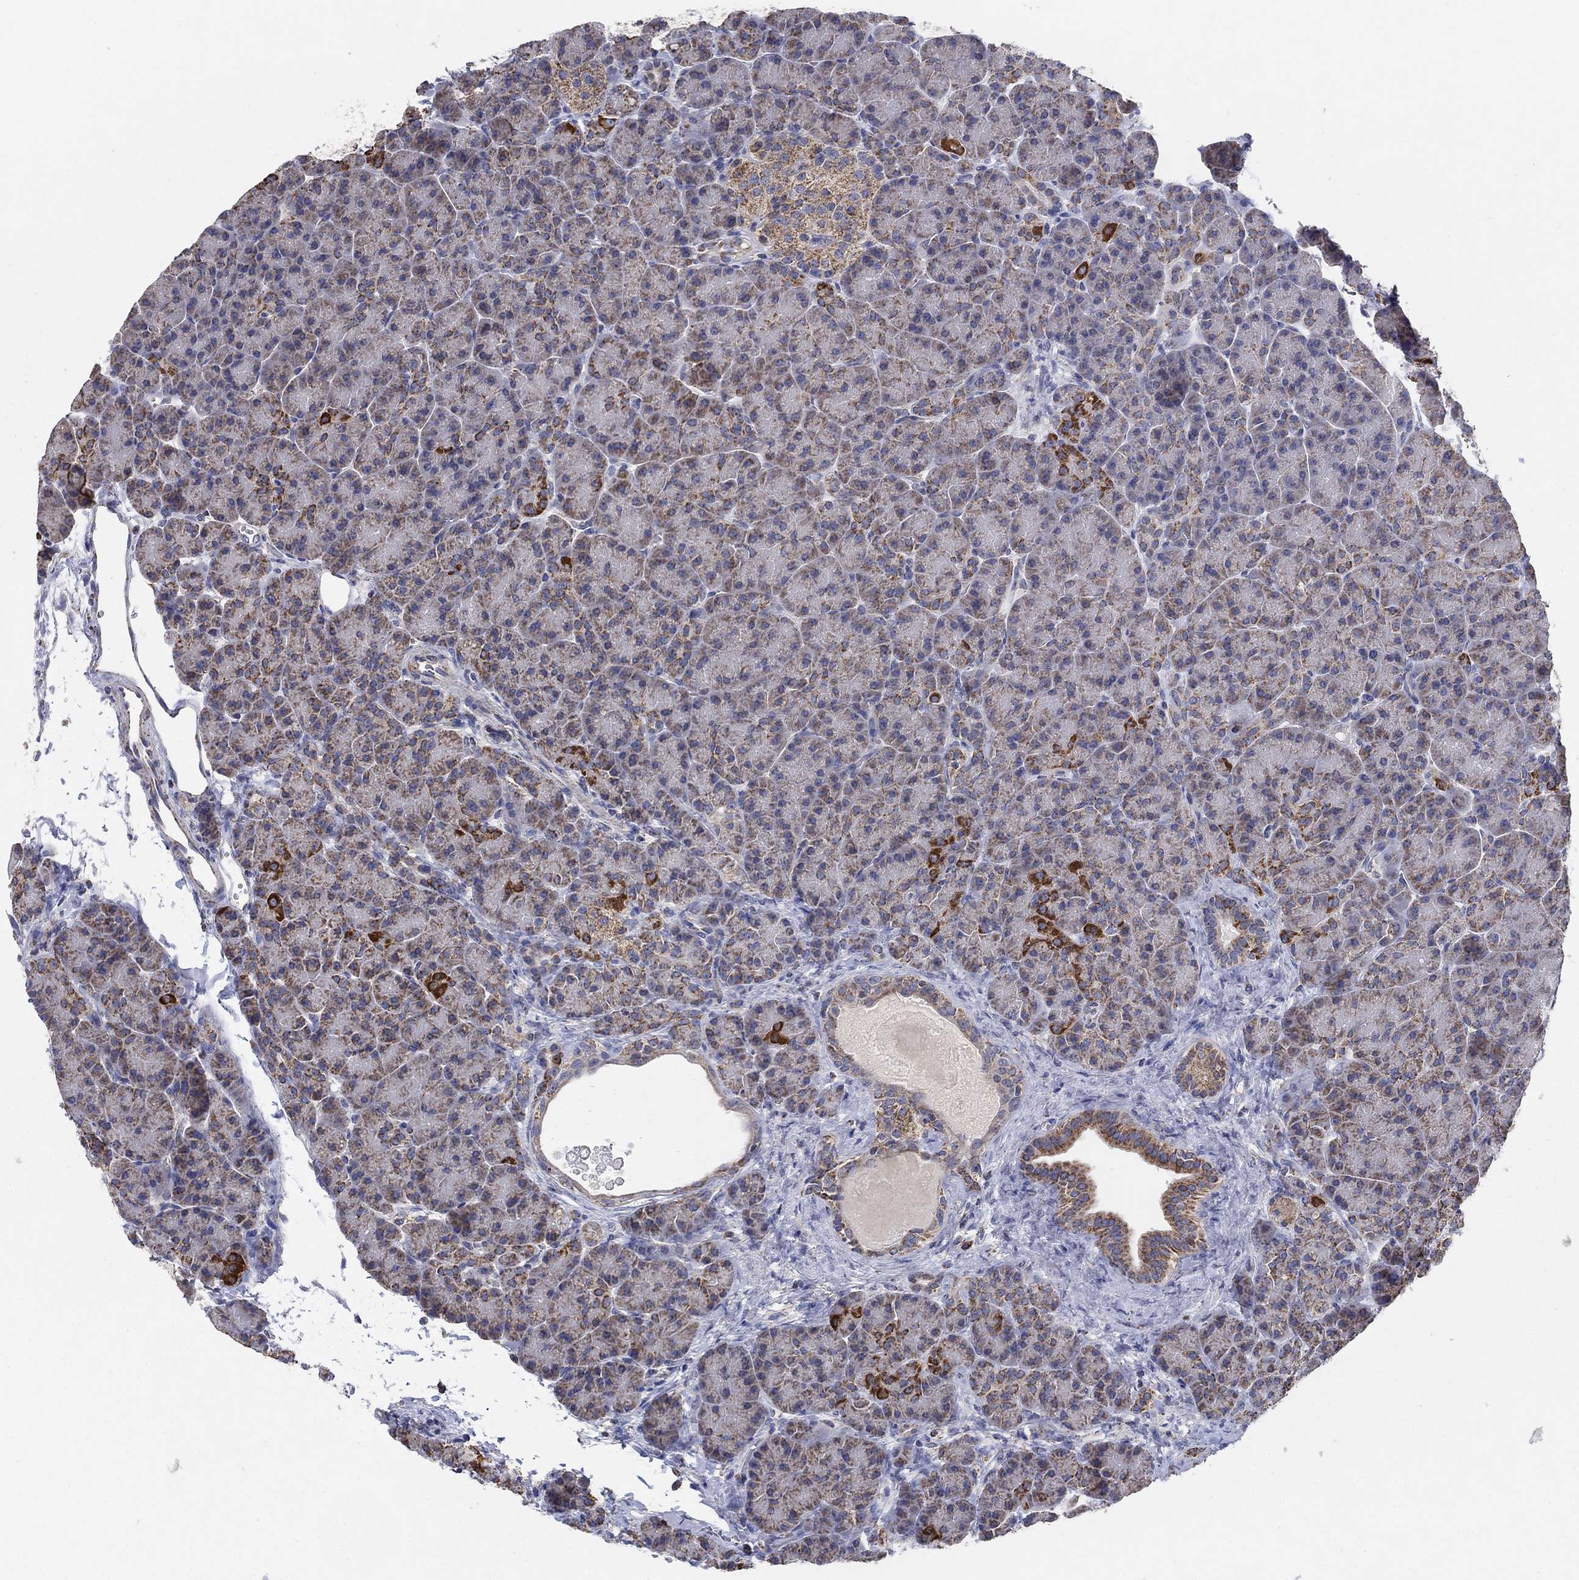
{"staining": {"intensity": "strong", "quantity": "<25%", "location": "cytoplasmic/membranous"}, "tissue": "pancreas", "cell_type": "Exocrine glandular cells", "image_type": "normal", "snomed": [{"axis": "morphology", "description": "Normal tissue, NOS"}, {"axis": "topography", "description": "Pancreas"}], "caption": "A medium amount of strong cytoplasmic/membranous positivity is seen in approximately <25% of exocrine glandular cells in unremarkable pancreas.", "gene": "C9orf85", "patient": {"sex": "female", "age": 63}}